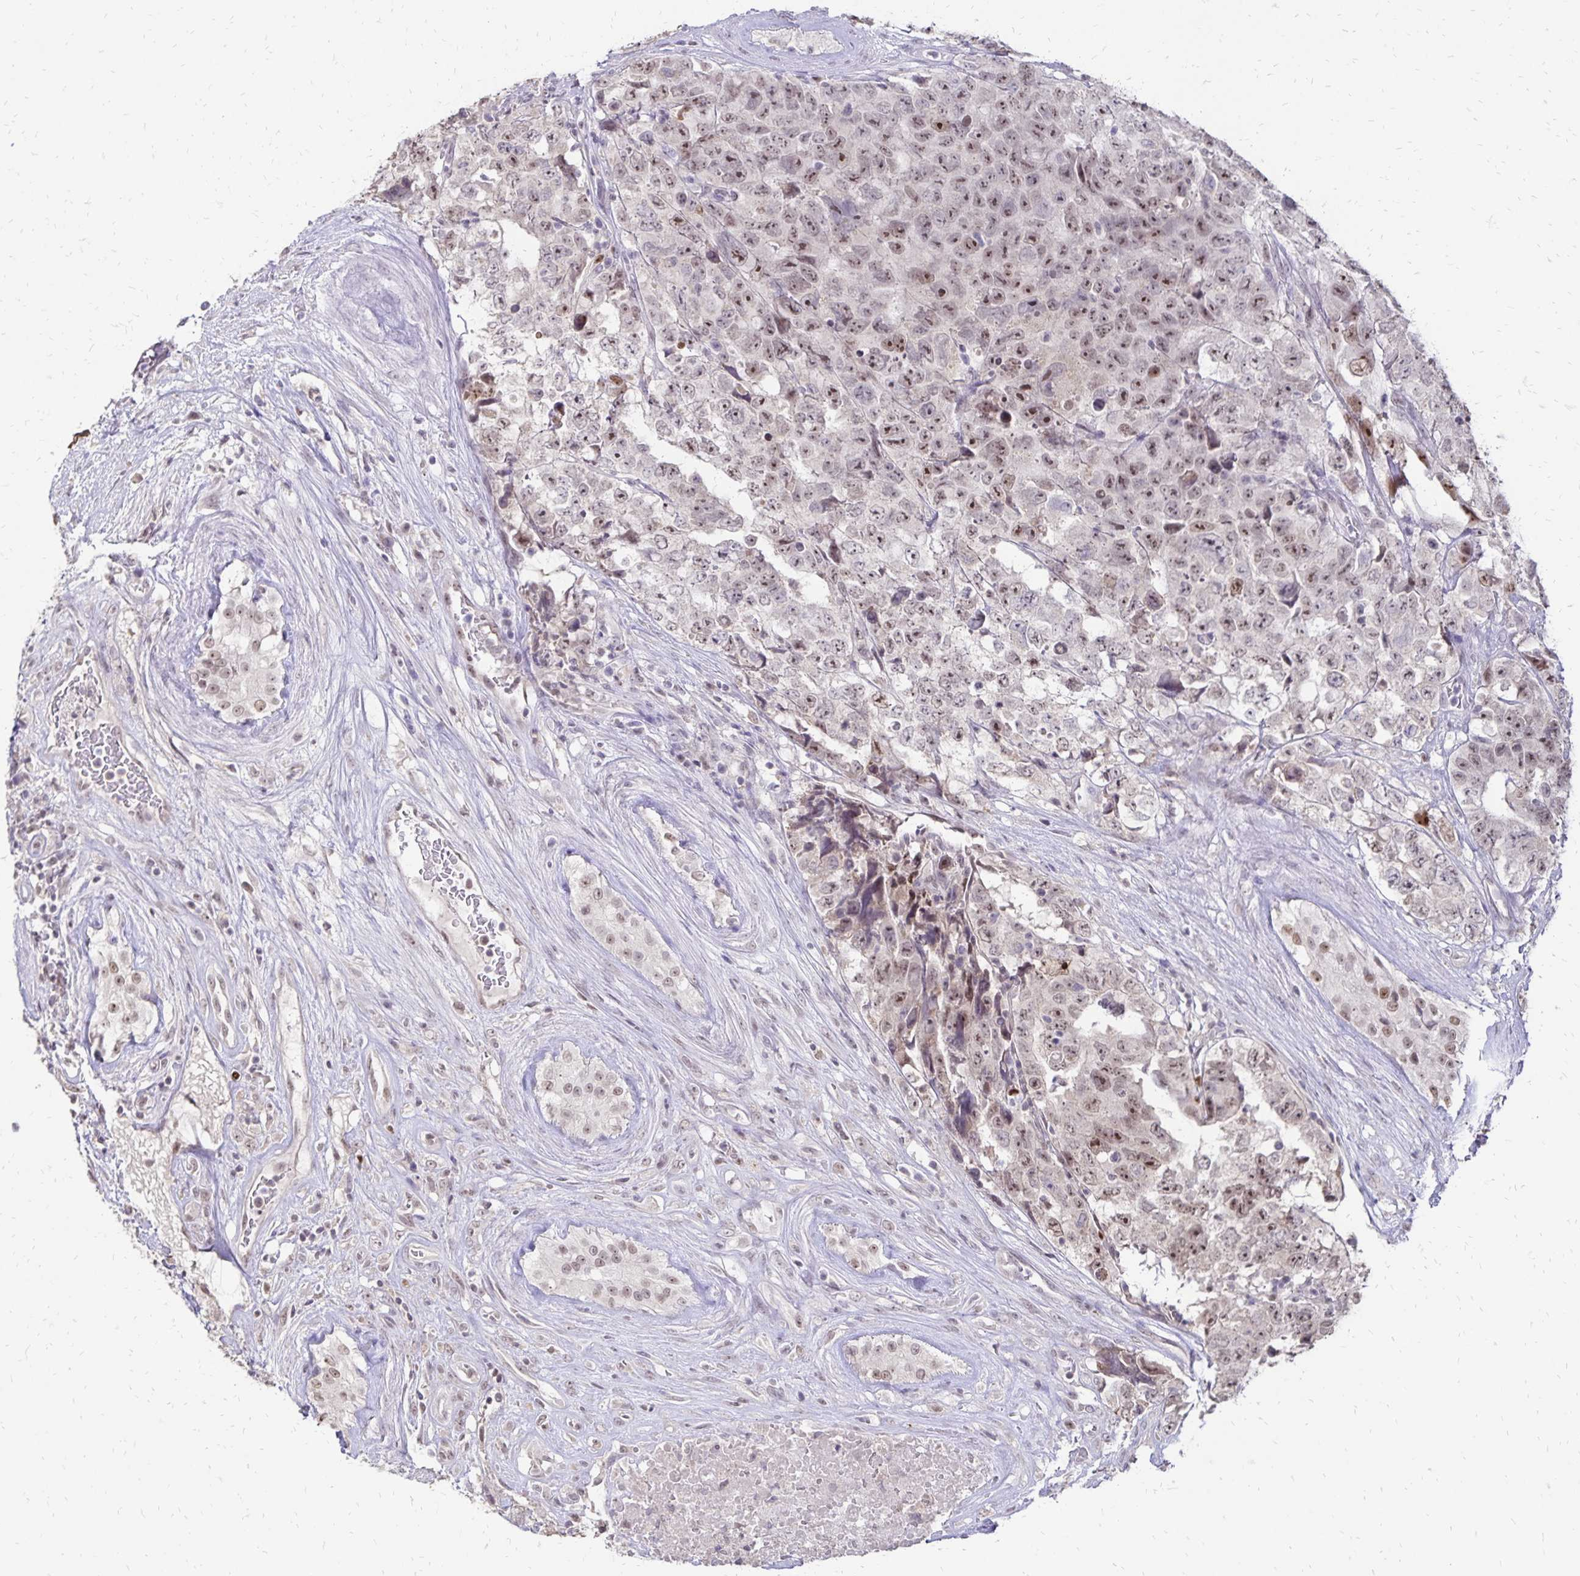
{"staining": {"intensity": "weak", "quantity": ">75%", "location": "nuclear"}, "tissue": "testis cancer", "cell_type": "Tumor cells", "image_type": "cancer", "snomed": [{"axis": "morphology", "description": "Carcinoma, Embryonal, NOS"}, {"axis": "topography", "description": "Testis"}], "caption": "A brown stain highlights weak nuclear expression of a protein in testis cancer (embryonal carcinoma) tumor cells.", "gene": "POLB", "patient": {"sex": "male", "age": 24}}